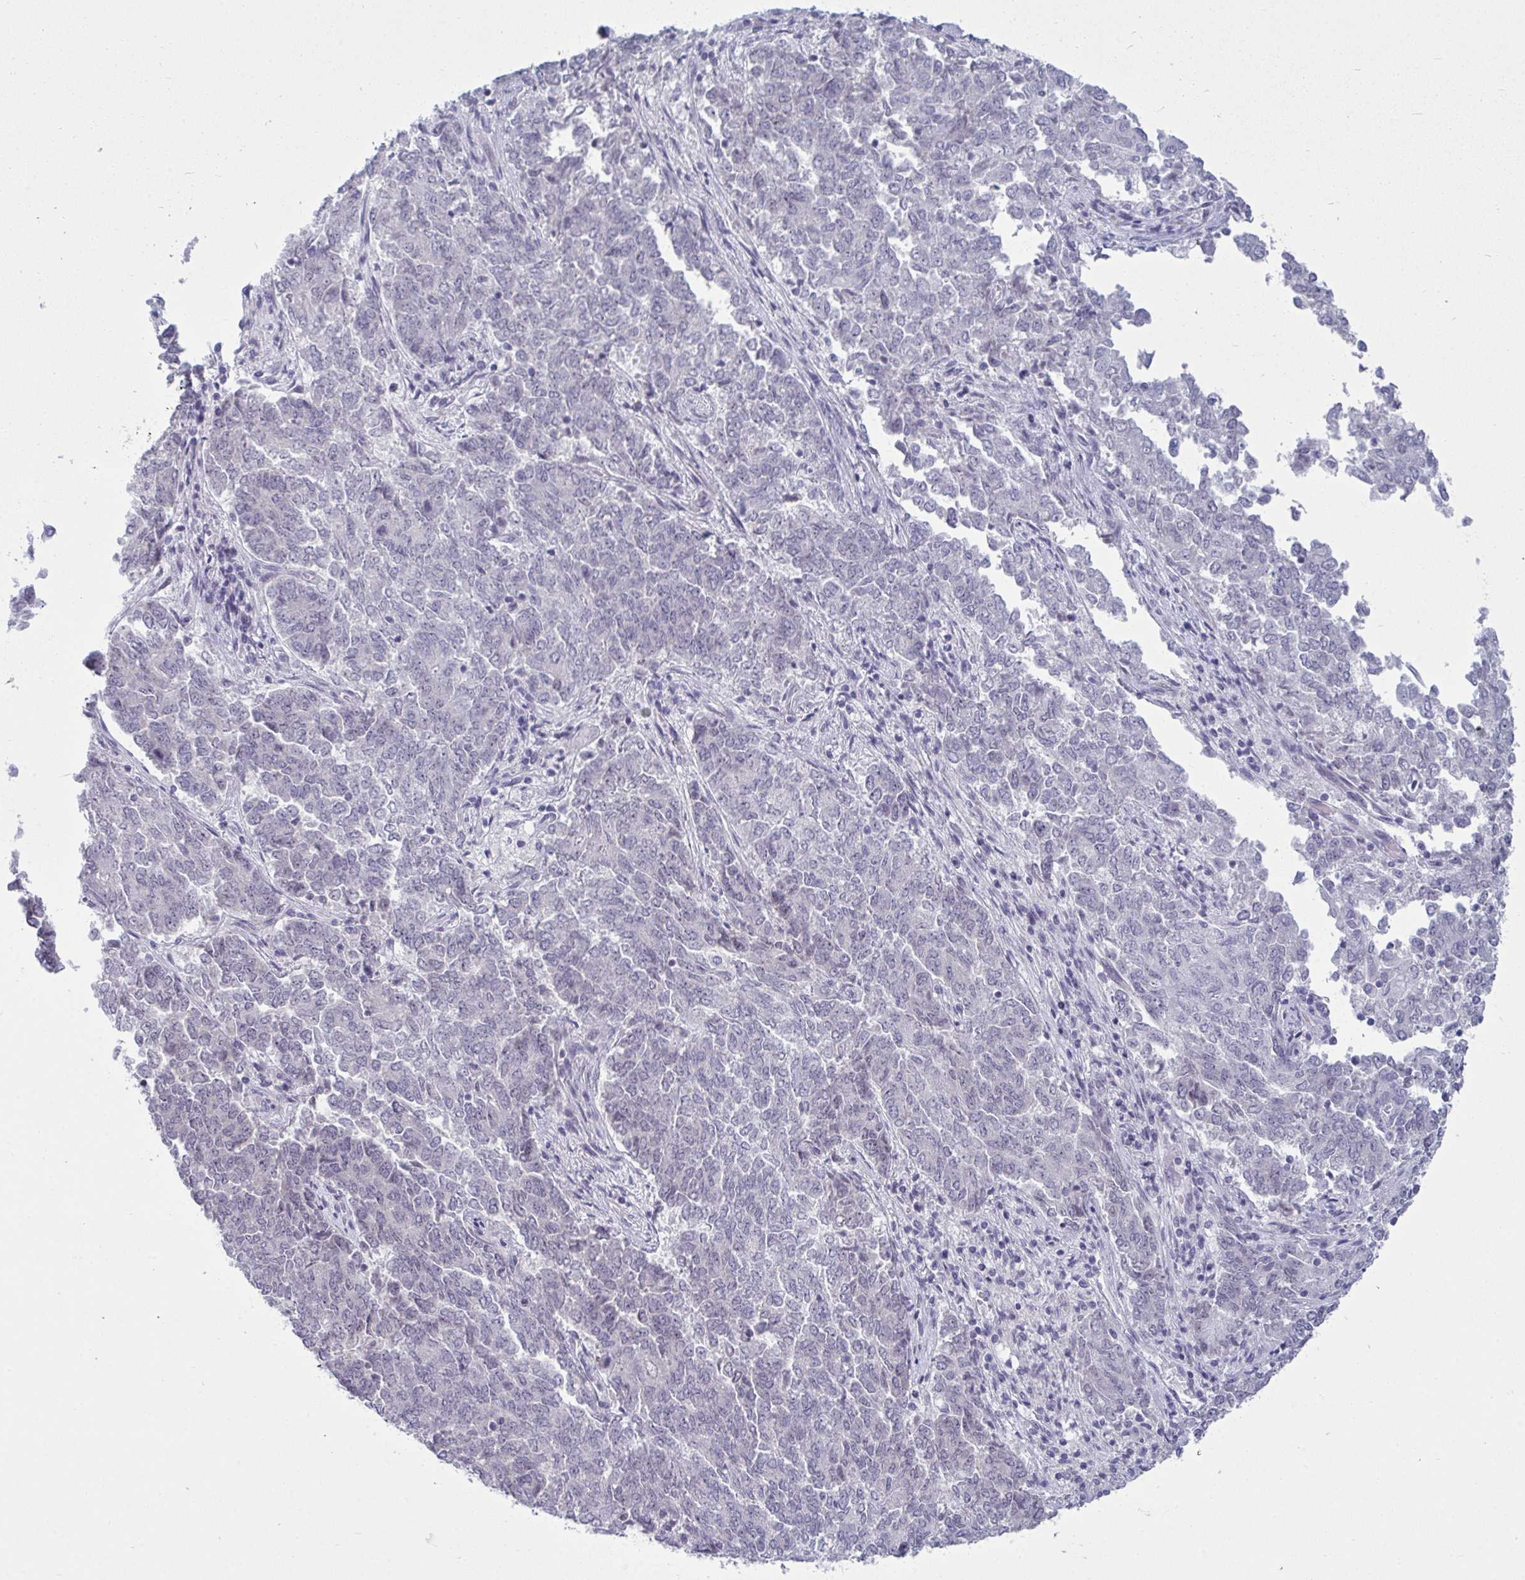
{"staining": {"intensity": "negative", "quantity": "none", "location": "none"}, "tissue": "endometrial cancer", "cell_type": "Tumor cells", "image_type": "cancer", "snomed": [{"axis": "morphology", "description": "Adenocarcinoma, NOS"}, {"axis": "topography", "description": "Endometrium"}], "caption": "Immunohistochemistry (IHC) of human endometrial adenocarcinoma demonstrates no expression in tumor cells.", "gene": "RNASEH1", "patient": {"sex": "female", "age": 80}}